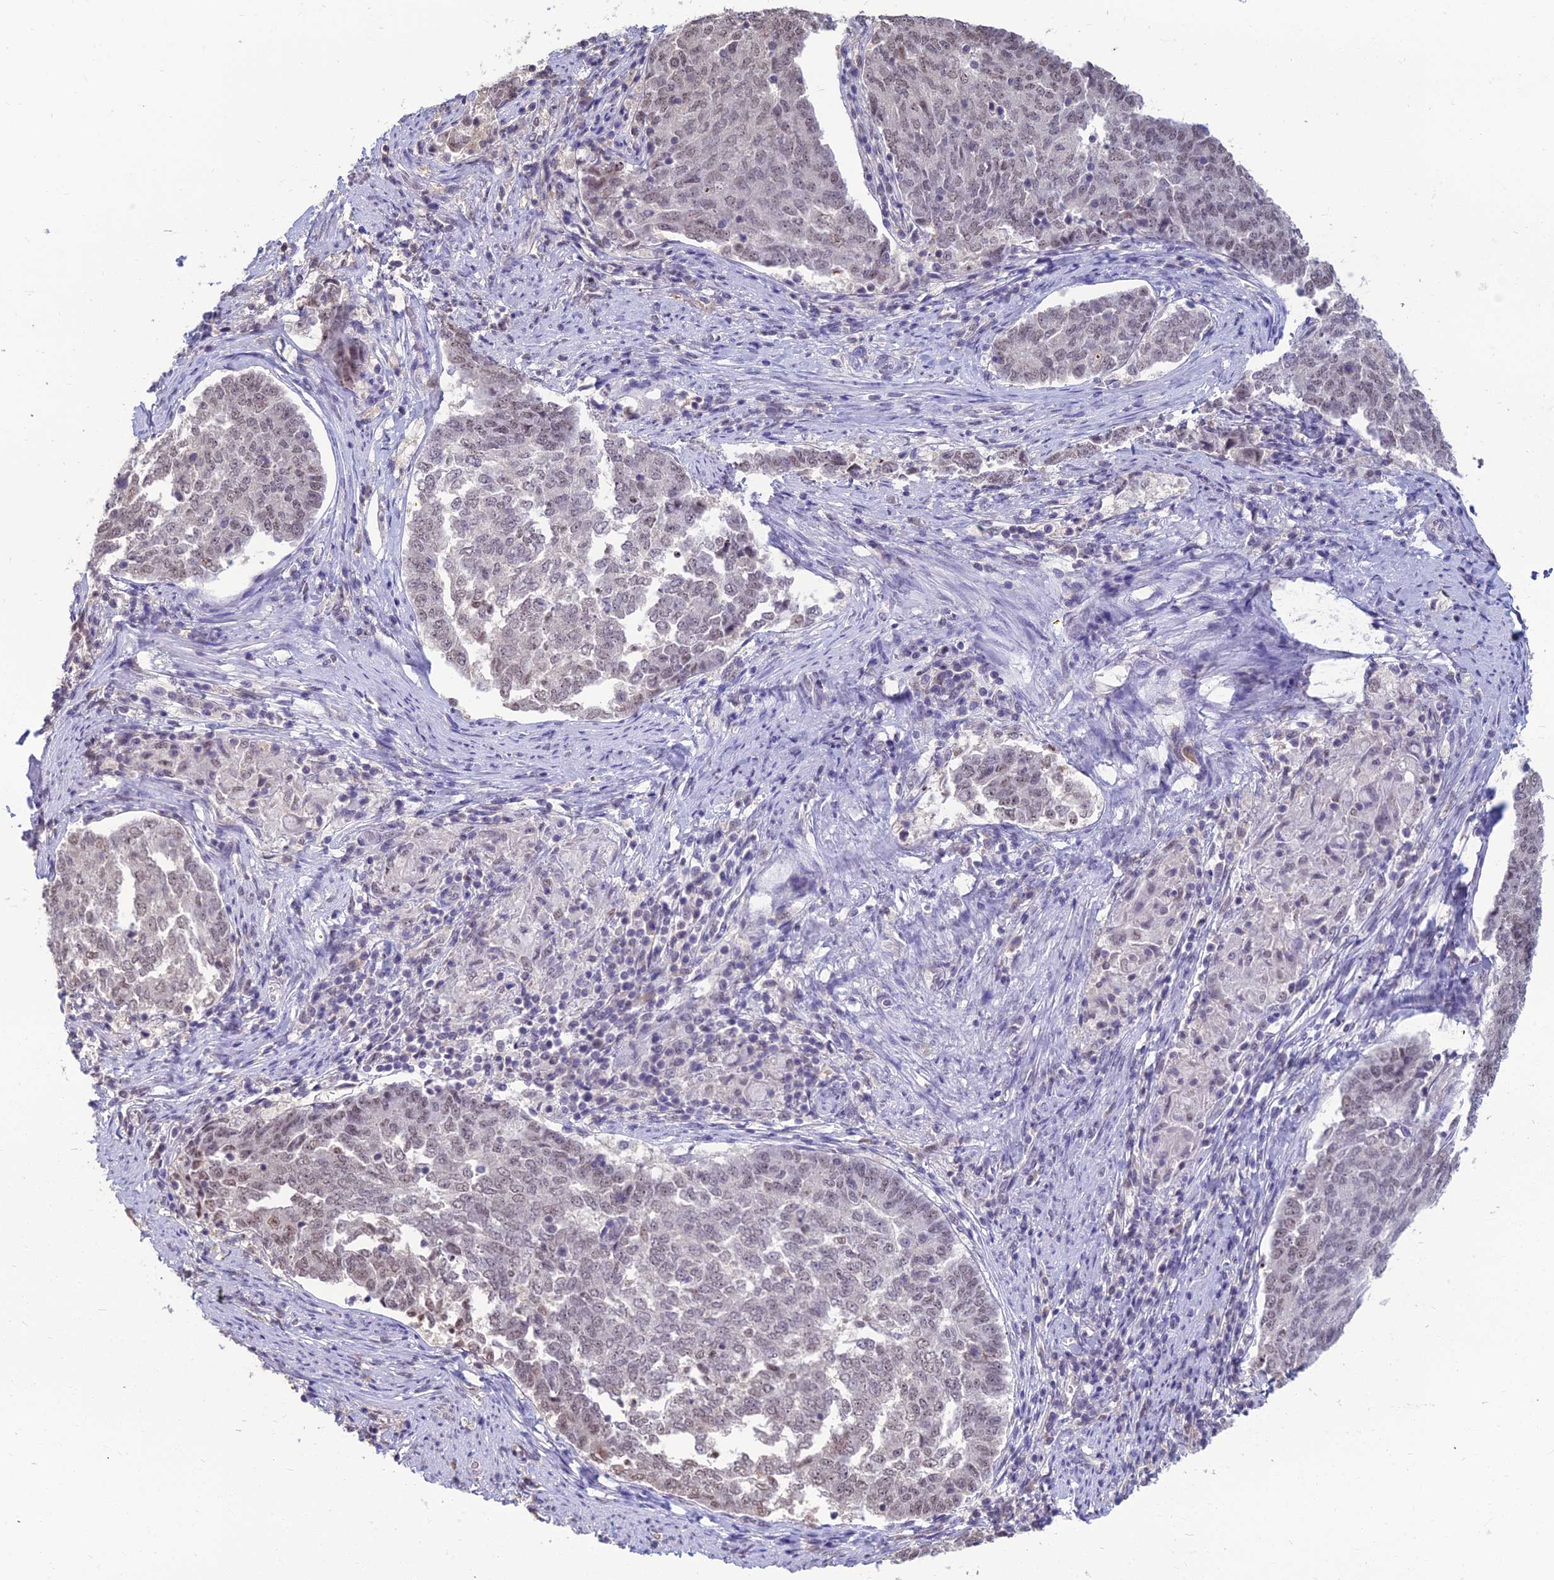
{"staining": {"intensity": "weak", "quantity": "25%-75%", "location": "nuclear"}, "tissue": "endometrial cancer", "cell_type": "Tumor cells", "image_type": "cancer", "snomed": [{"axis": "morphology", "description": "Adenocarcinoma, NOS"}, {"axis": "topography", "description": "Endometrium"}], "caption": "A micrograph of endometrial adenocarcinoma stained for a protein displays weak nuclear brown staining in tumor cells. (brown staining indicates protein expression, while blue staining denotes nuclei).", "gene": "SRSF7", "patient": {"sex": "female", "age": 80}}